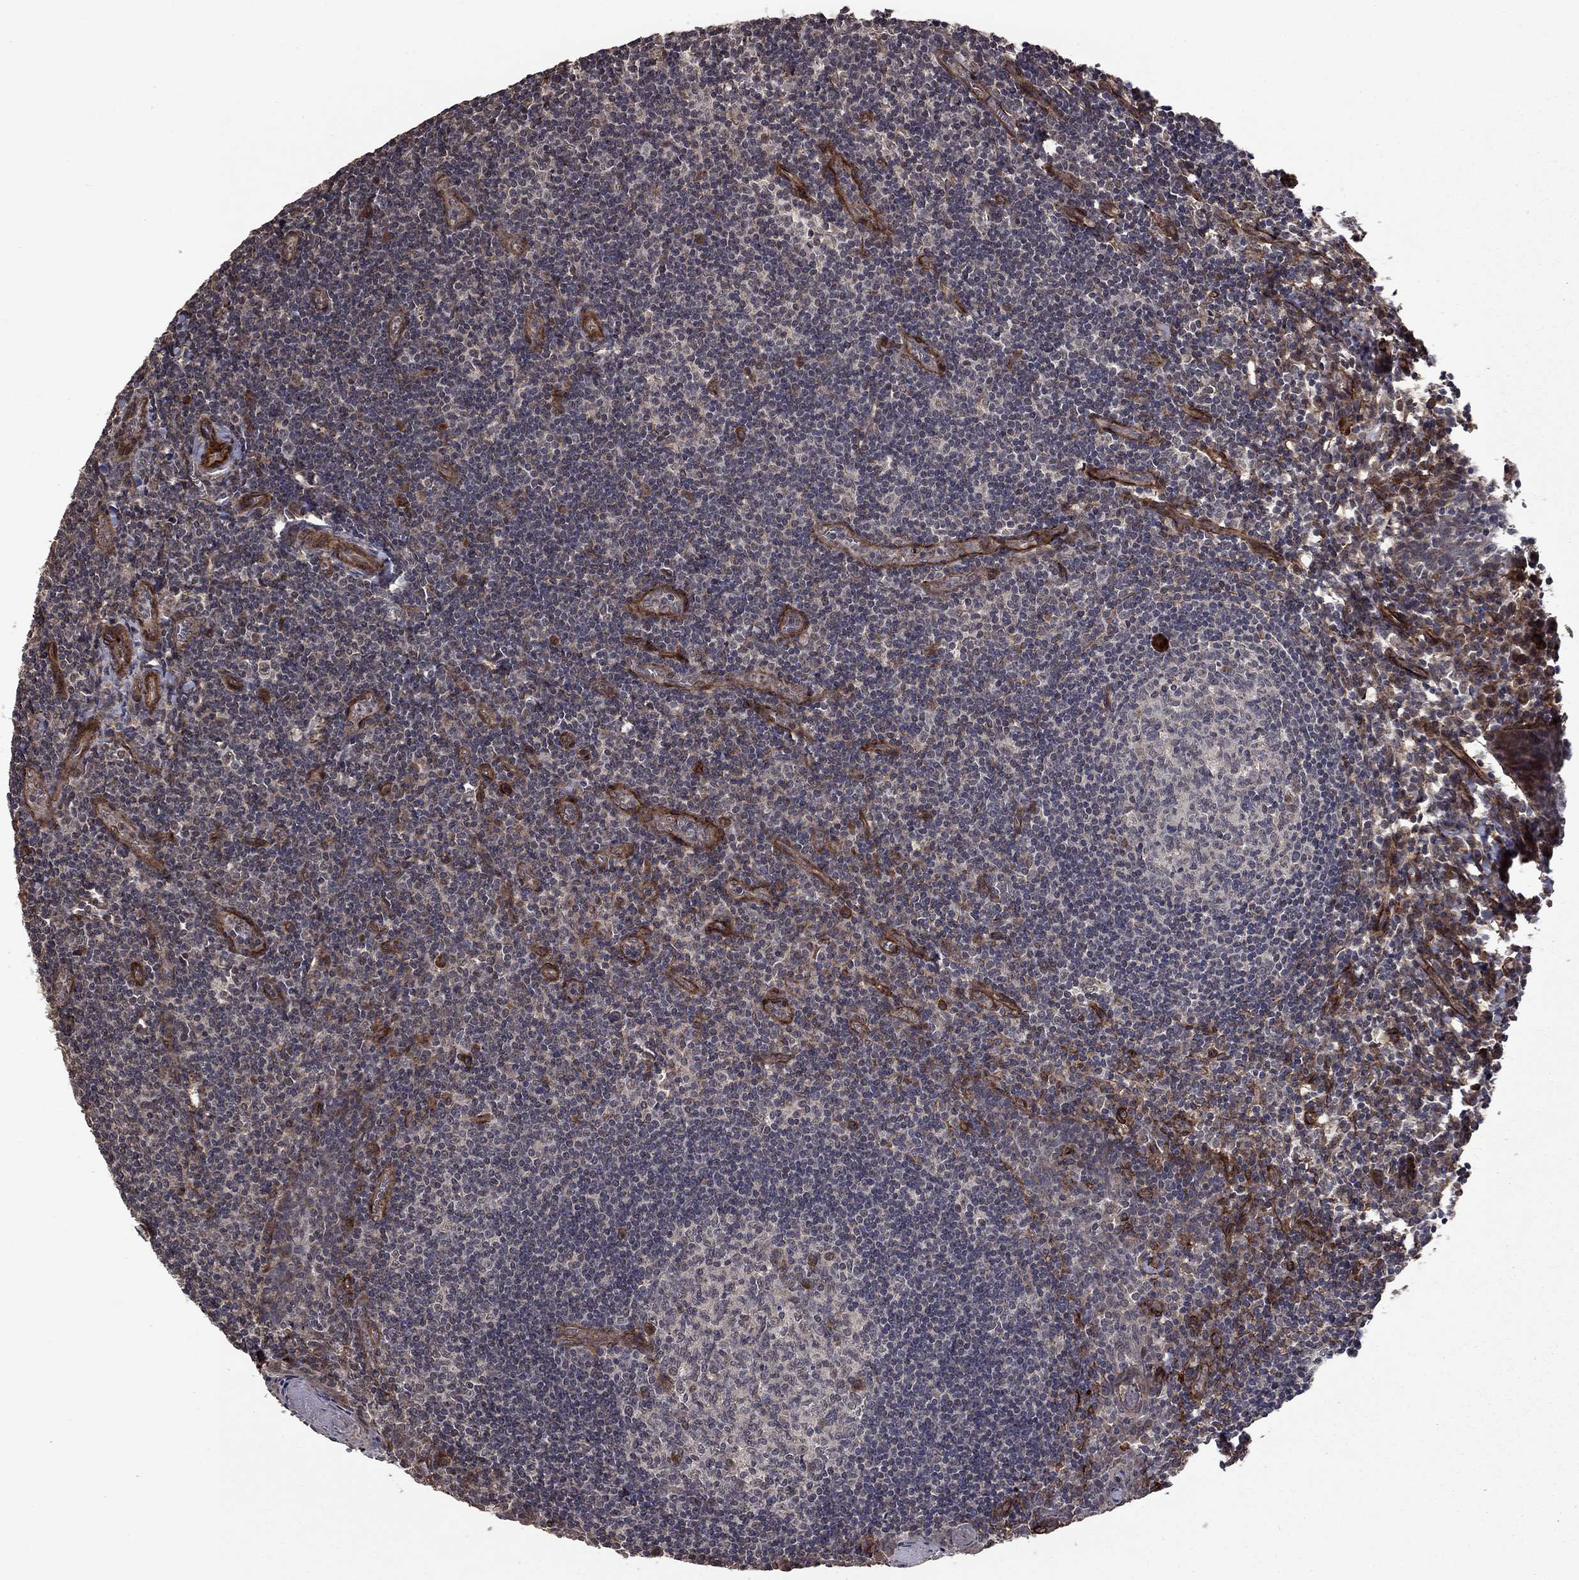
{"staining": {"intensity": "negative", "quantity": "none", "location": "none"}, "tissue": "tonsil", "cell_type": "Germinal center cells", "image_type": "normal", "snomed": [{"axis": "morphology", "description": "Normal tissue, NOS"}, {"axis": "morphology", "description": "Inflammation, NOS"}, {"axis": "topography", "description": "Tonsil"}], "caption": "The immunohistochemistry (IHC) histopathology image has no significant positivity in germinal center cells of tonsil.", "gene": "COL18A1", "patient": {"sex": "female", "age": 31}}